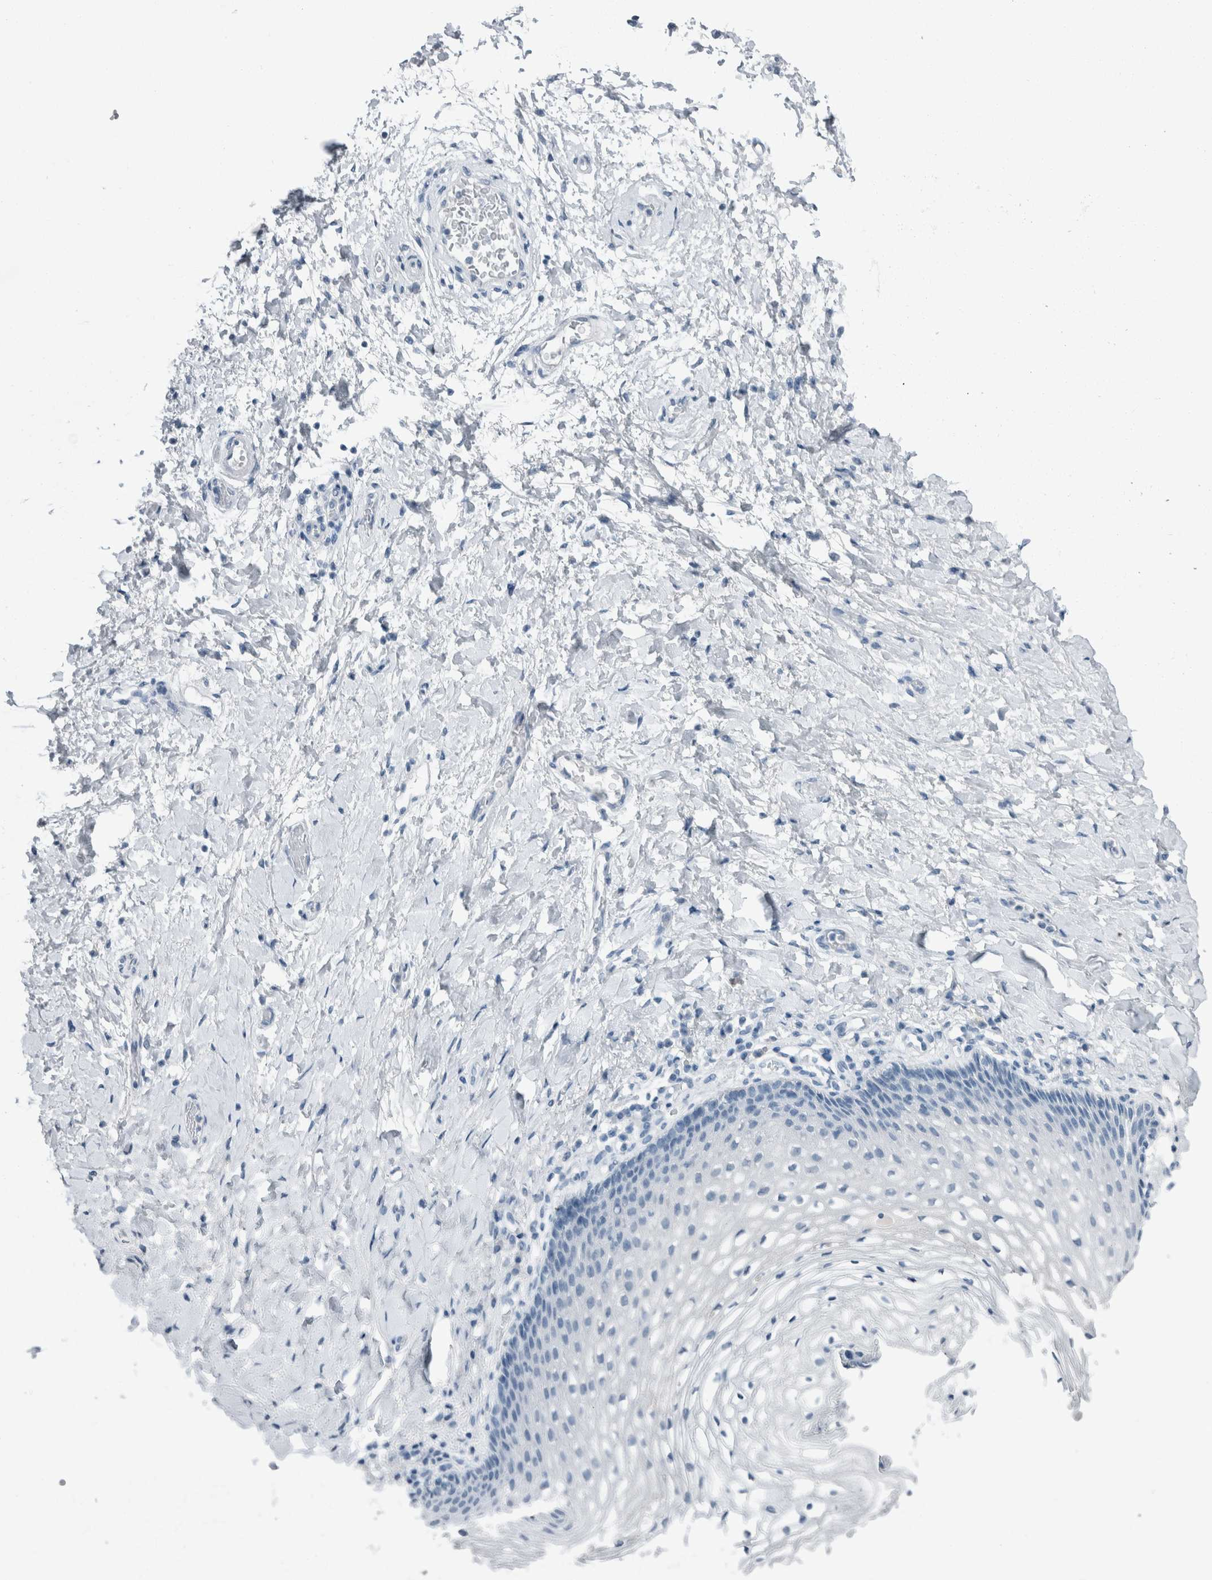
{"staining": {"intensity": "moderate", "quantity": "<25%", "location": "nuclear"}, "tissue": "vagina", "cell_type": "Squamous epithelial cells", "image_type": "normal", "snomed": [{"axis": "morphology", "description": "Normal tissue, NOS"}, {"axis": "topography", "description": "Vagina"}], "caption": "The image exhibits immunohistochemical staining of benign vagina. There is moderate nuclear staining is appreciated in approximately <25% of squamous epithelial cells.", "gene": "MYO1E", "patient": {"sex": "female", "age": 60}}